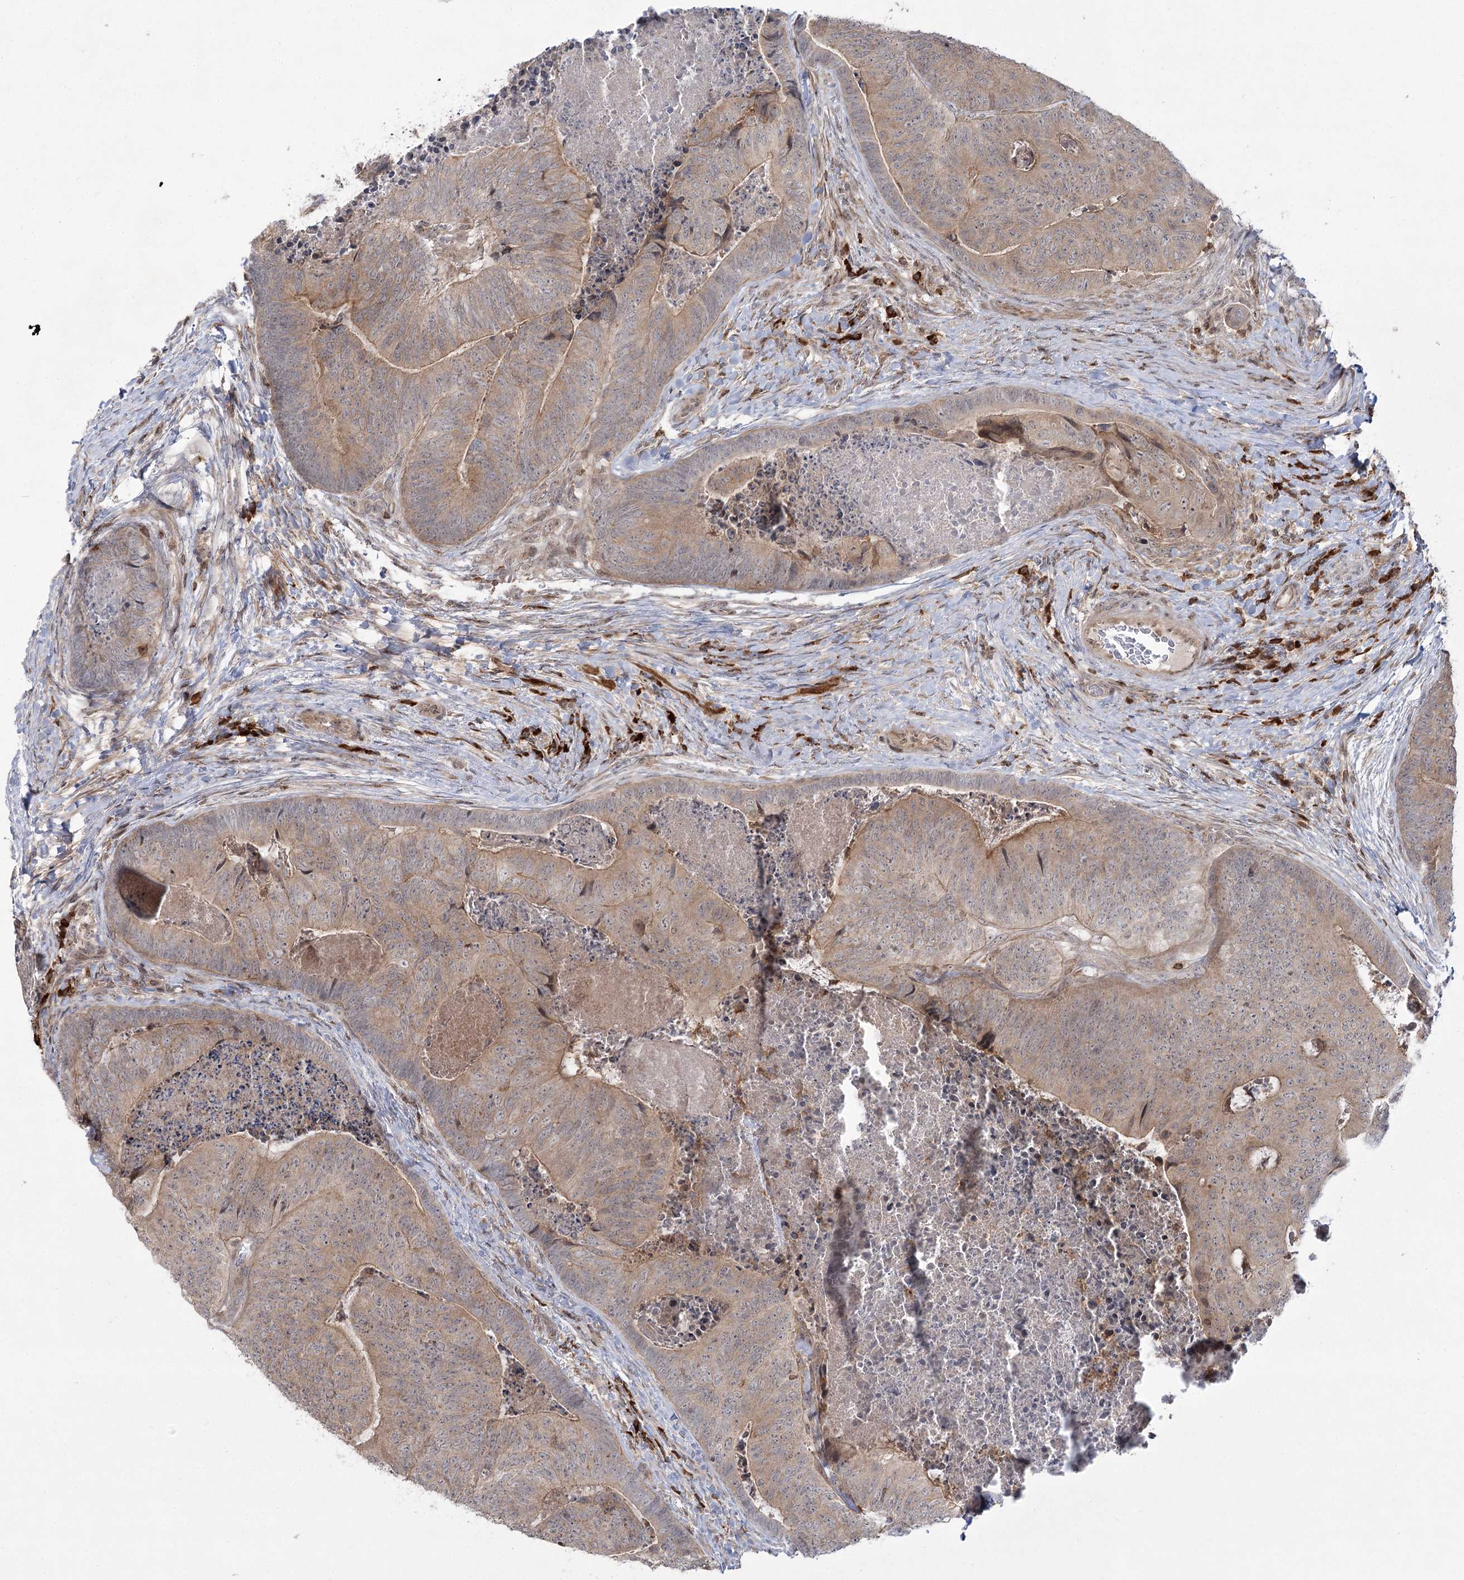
{"staining": {"intensity": "weak", "quantity": ">75%", "location": "cytoplasmic/membranous"}, "tissue": "colorectal cancer", "cell_type": "Tumor cells", "image_type": "cancer", "snomed": [{"axis": "morphology", "description": "Adenocarcinoma, NOS"}, {"axis": "topography", "description": "Colon"}], "caption": "IHC photomicrograph of colorectal cancer stained for a protein (brown), which demonstrates low levels of weak cytoplasmic/membranous expression in approximately >75% of tumor cells.", "gene": "SYTL1", "patient": {"sex": "female", "age": 67}}